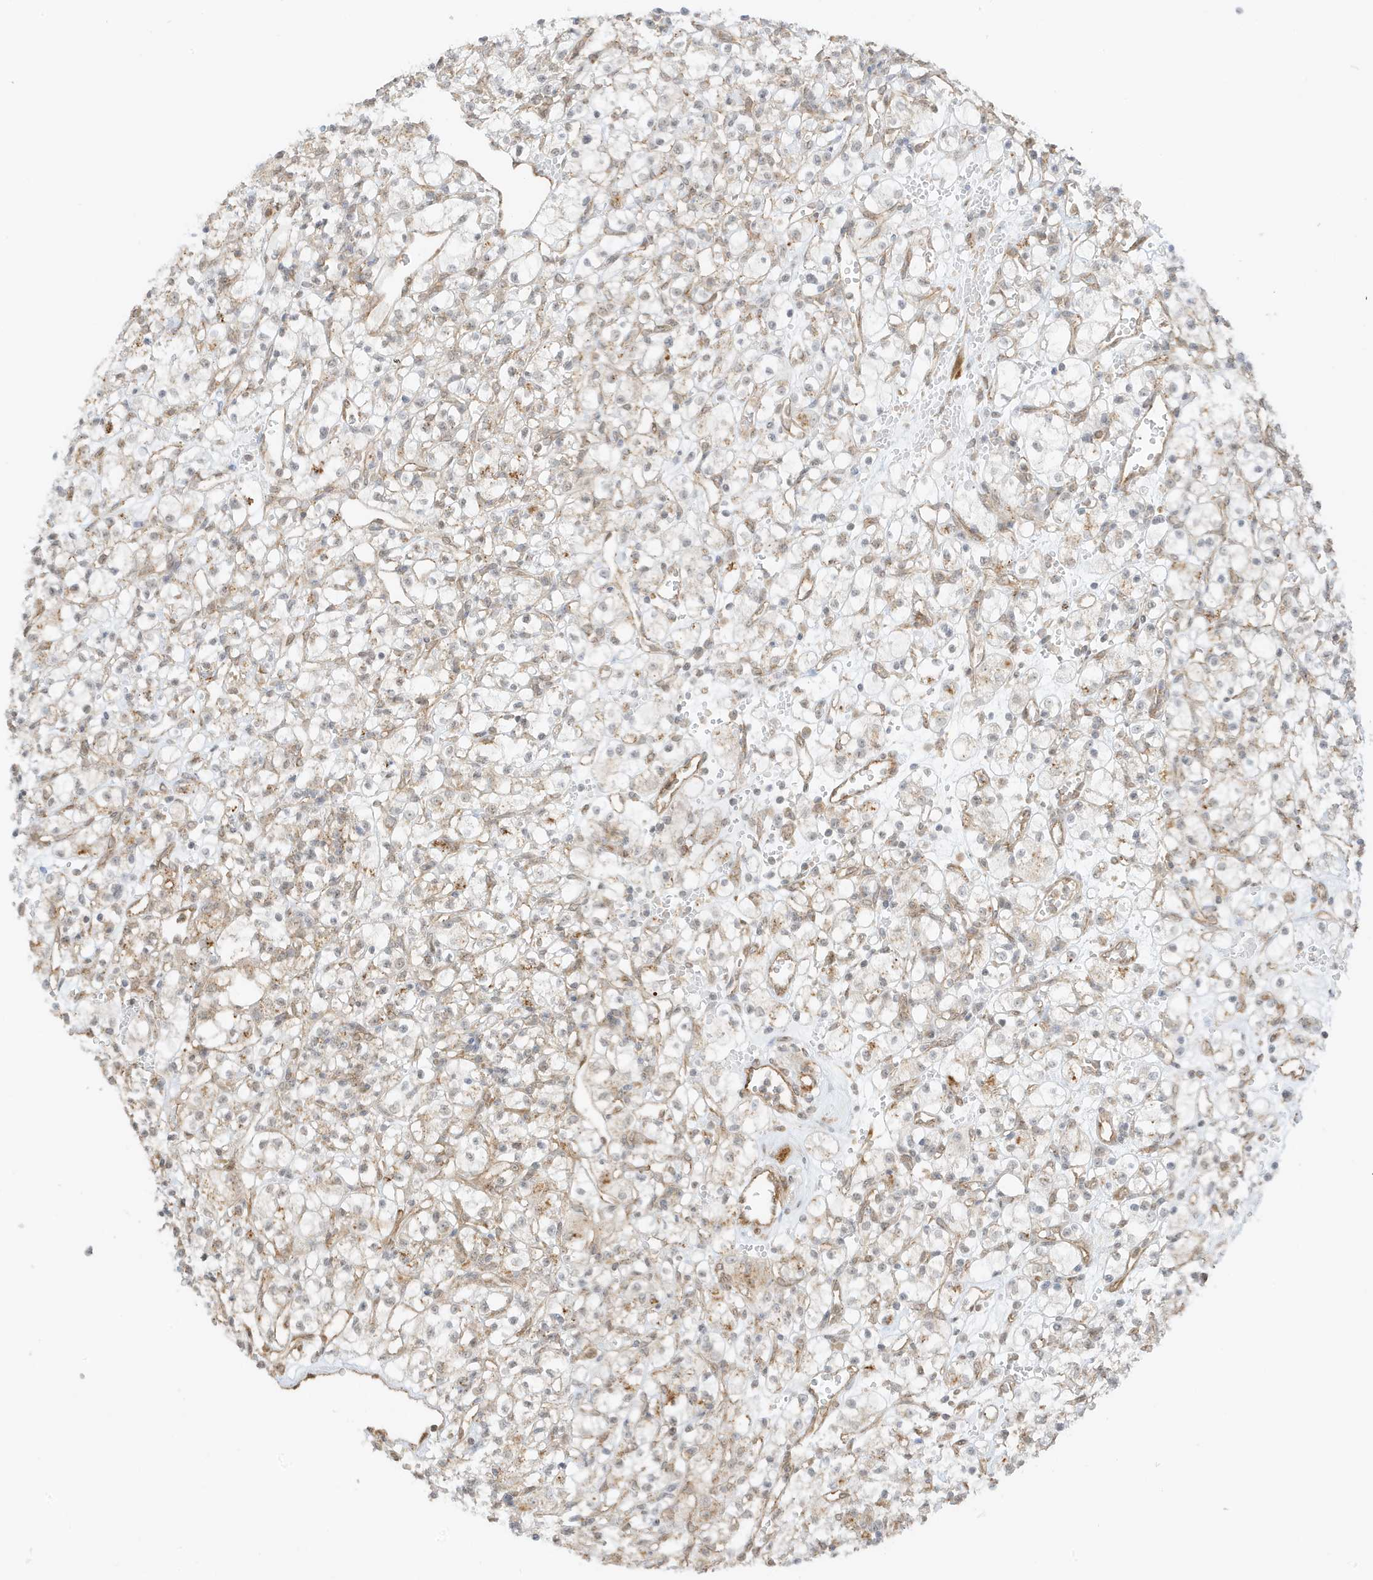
{"staining": {"intensity": "negative", "quantity": "none", "location": "none"}, "tissue": "renal cancer", "cell_type": "Tumor cells", "image_type": "cancer", "snomed": [{"axis": "morphology", "description": "Adenocarcinoma, NOS"}, {"axis": "topography", "description": "Kidney"}], "caption": "Immunohistochemical staining of human renal adenocarcinoma demonstrates no significant staining in tumor cells.", "gene": "UBAP2L", "patient": {"sex": "female", "age": 59}}